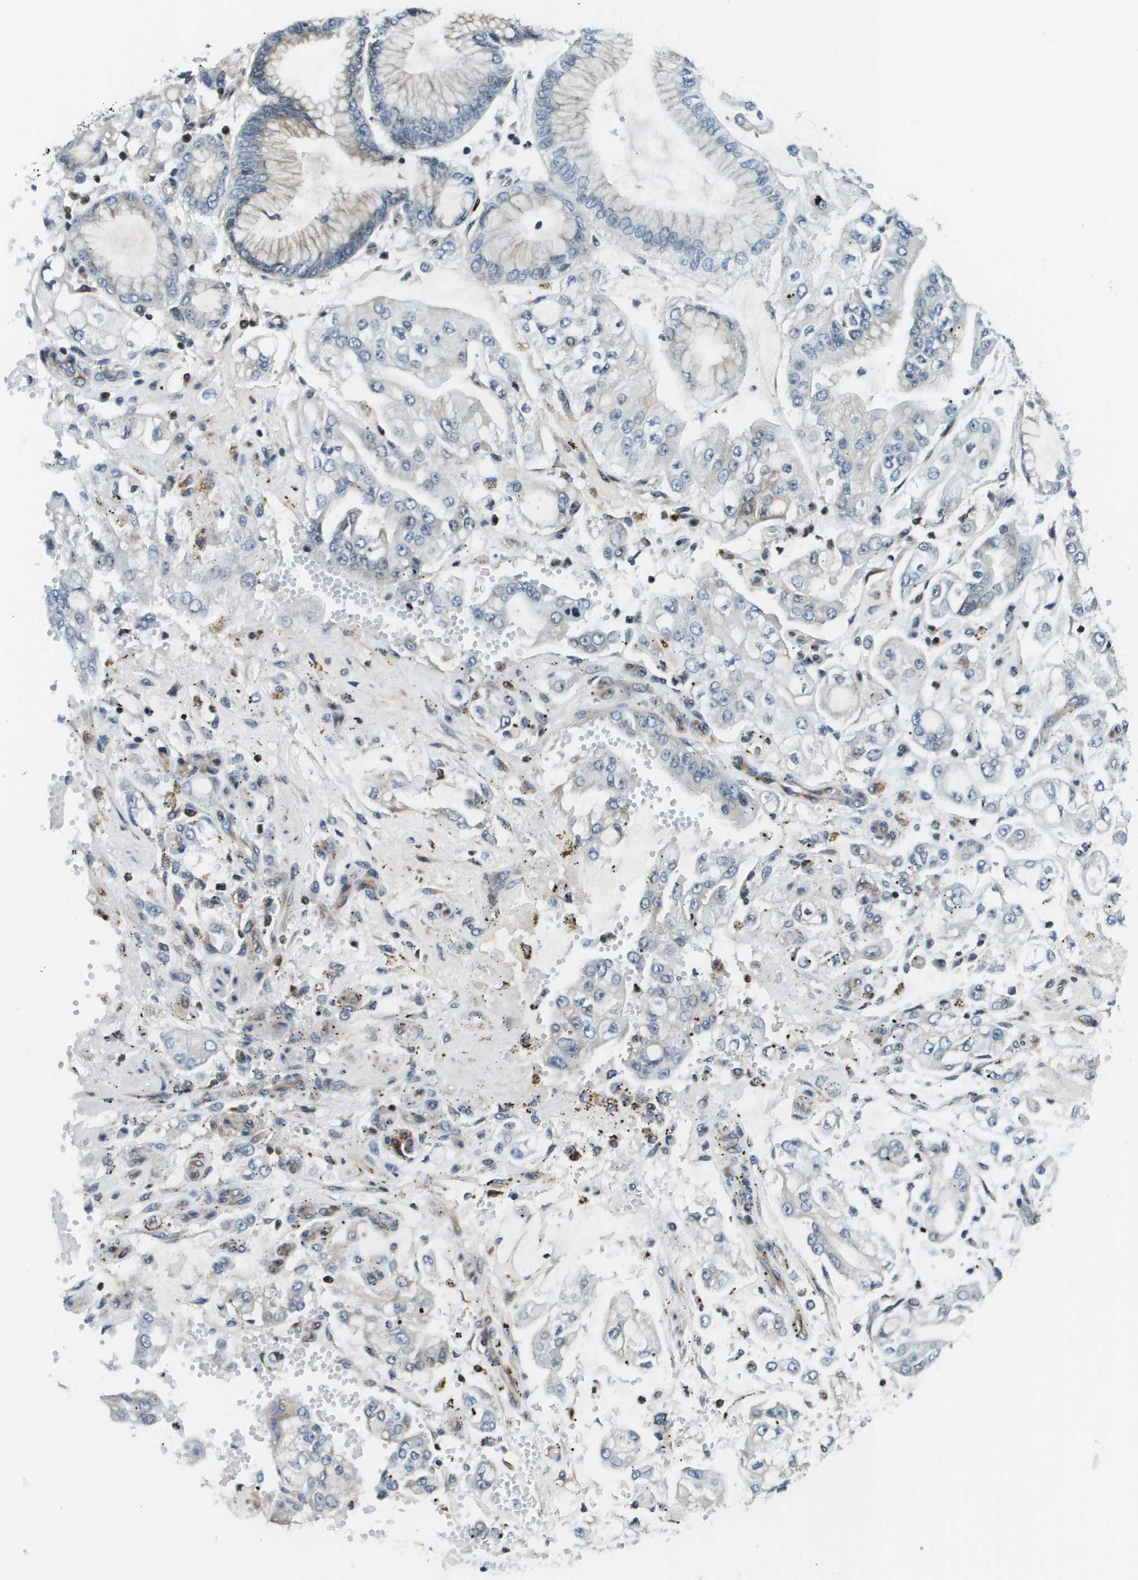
{"staining": {"intensity": "negative", "quantity": "none", "location": "none"}, "tissue": "stomach cancer", "cell_type": "Tumor cells", "image_type": "cancer", "snomed": [{"axis": "morphology", "description": "Adenocarcinoma, NOS"}, {"axis": "topography", "description": "Stomach"}], "caption": "Human stomach adenocarcinoma stained for a protein using immunohistochemistry (IHC) exhibits no staining in tumor cells.", "gene": "ESYT1", "patient": {"sex": "male", "age": 76}}